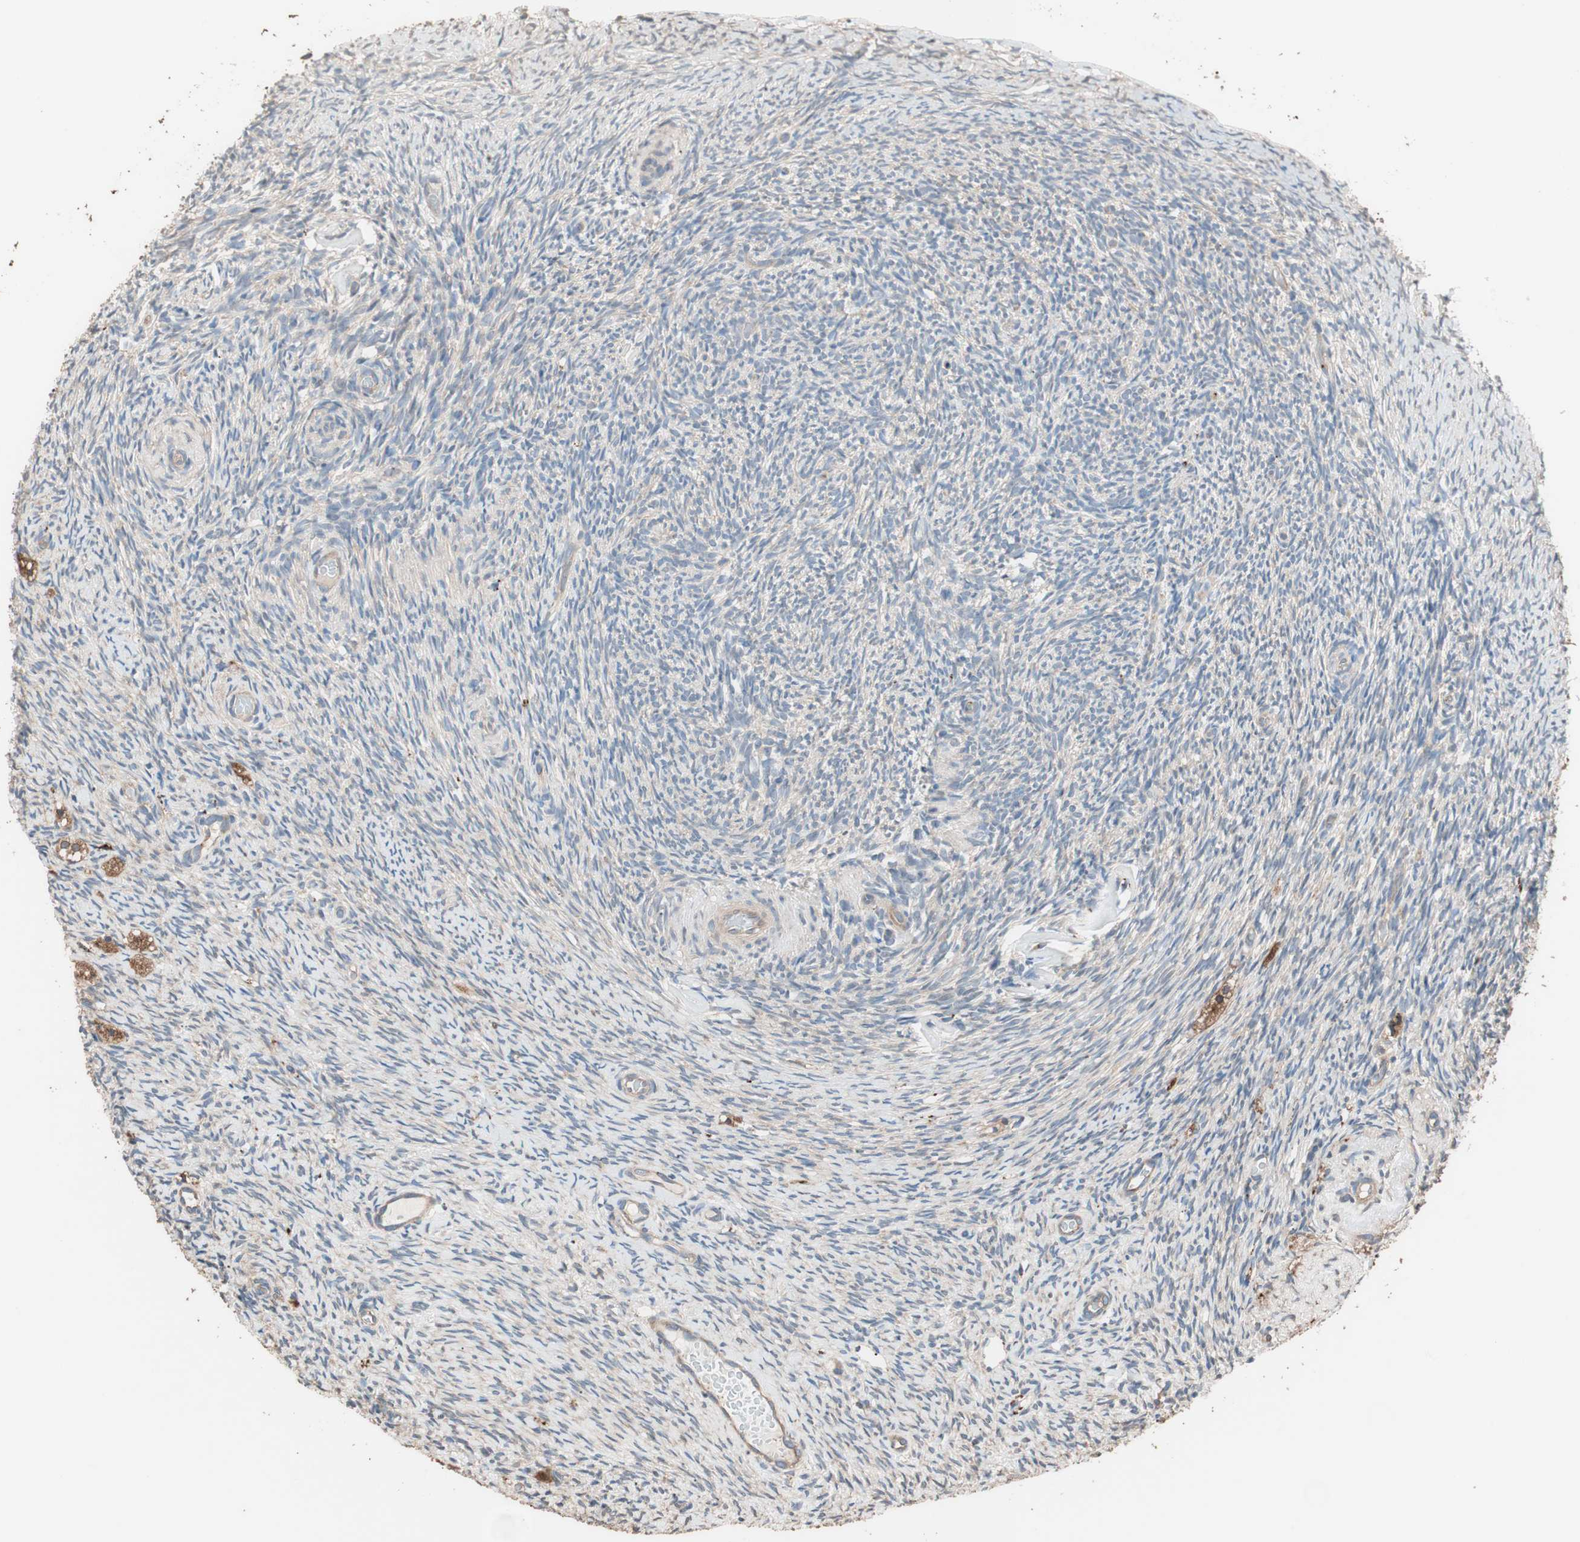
{"staining": {"intensity": "weak", "quantity": "25%-75%", "location": "cytoplasmic/membranous"}, "tissue": "ovary", "cell_type": "Ovarian stroma cells", "image_type": "normal", "snomed": [{"axis": "morphology", "description": "Normal tissue, NOS"}, {"axis": "topography", "description": "Ovary"}], "caption": "Immunohistochemistry (DAB (3,3'-diaminobenzidine)) staining of benign human ovary displays weak cytoplasmic/membranous protein staining in about 25%-75% of ovarian stroma cells.", "gene": "CCT3", "patient": {"sex": "female", "age": 60}}